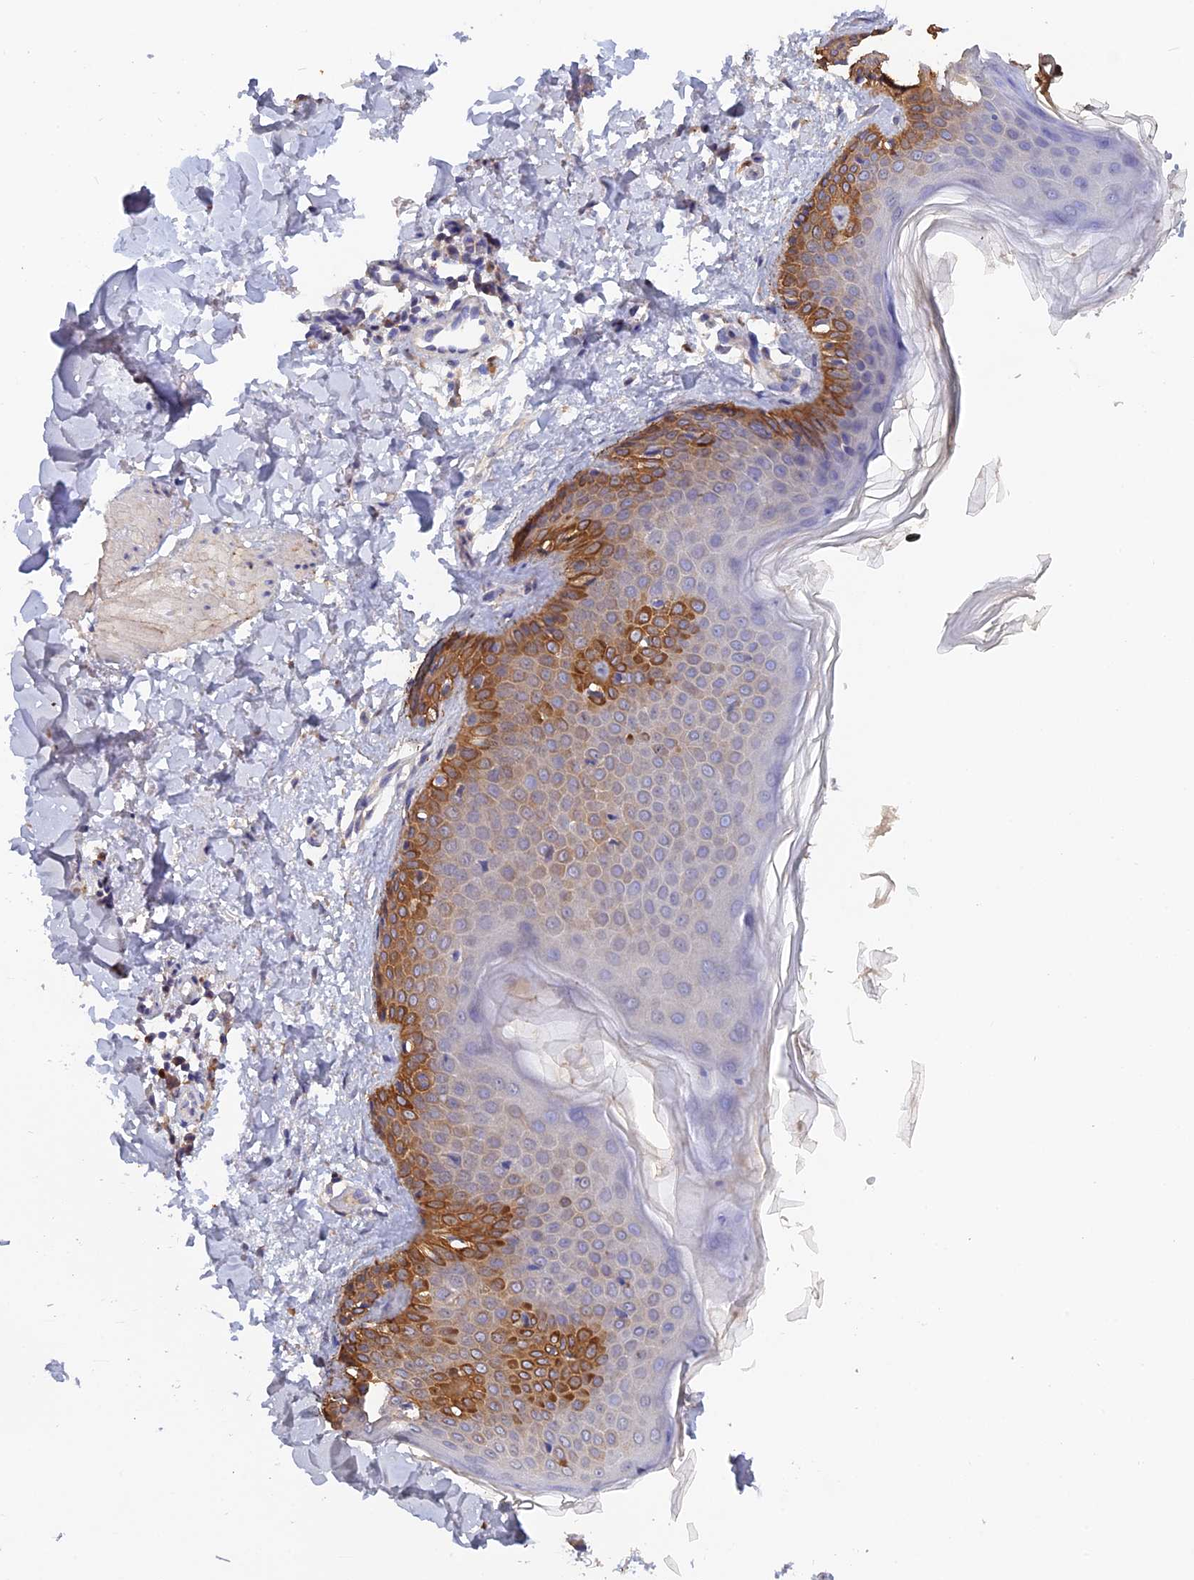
{"staining": {"intensity": "negative", "quantity": "none", "location": "none"}, "tissue": "skin", "cell_type": "Fibroblasts", "image_type": "normal", "snomed": [{"axis": "morphology", "description": "Normal tissue, NOS"}, {"axis": "topography", "description": "Skin"}], "caption": "DAB (3,3'-diaminobenzidine) immunohistochemical staining of benign skin displays no significant staining in fibroblasts. (DAB (3,3'-diaminobenzidine) IHC, high magnification).", "gene": "SLC39A13", "patient": {"sex": "male", "age": 37}}